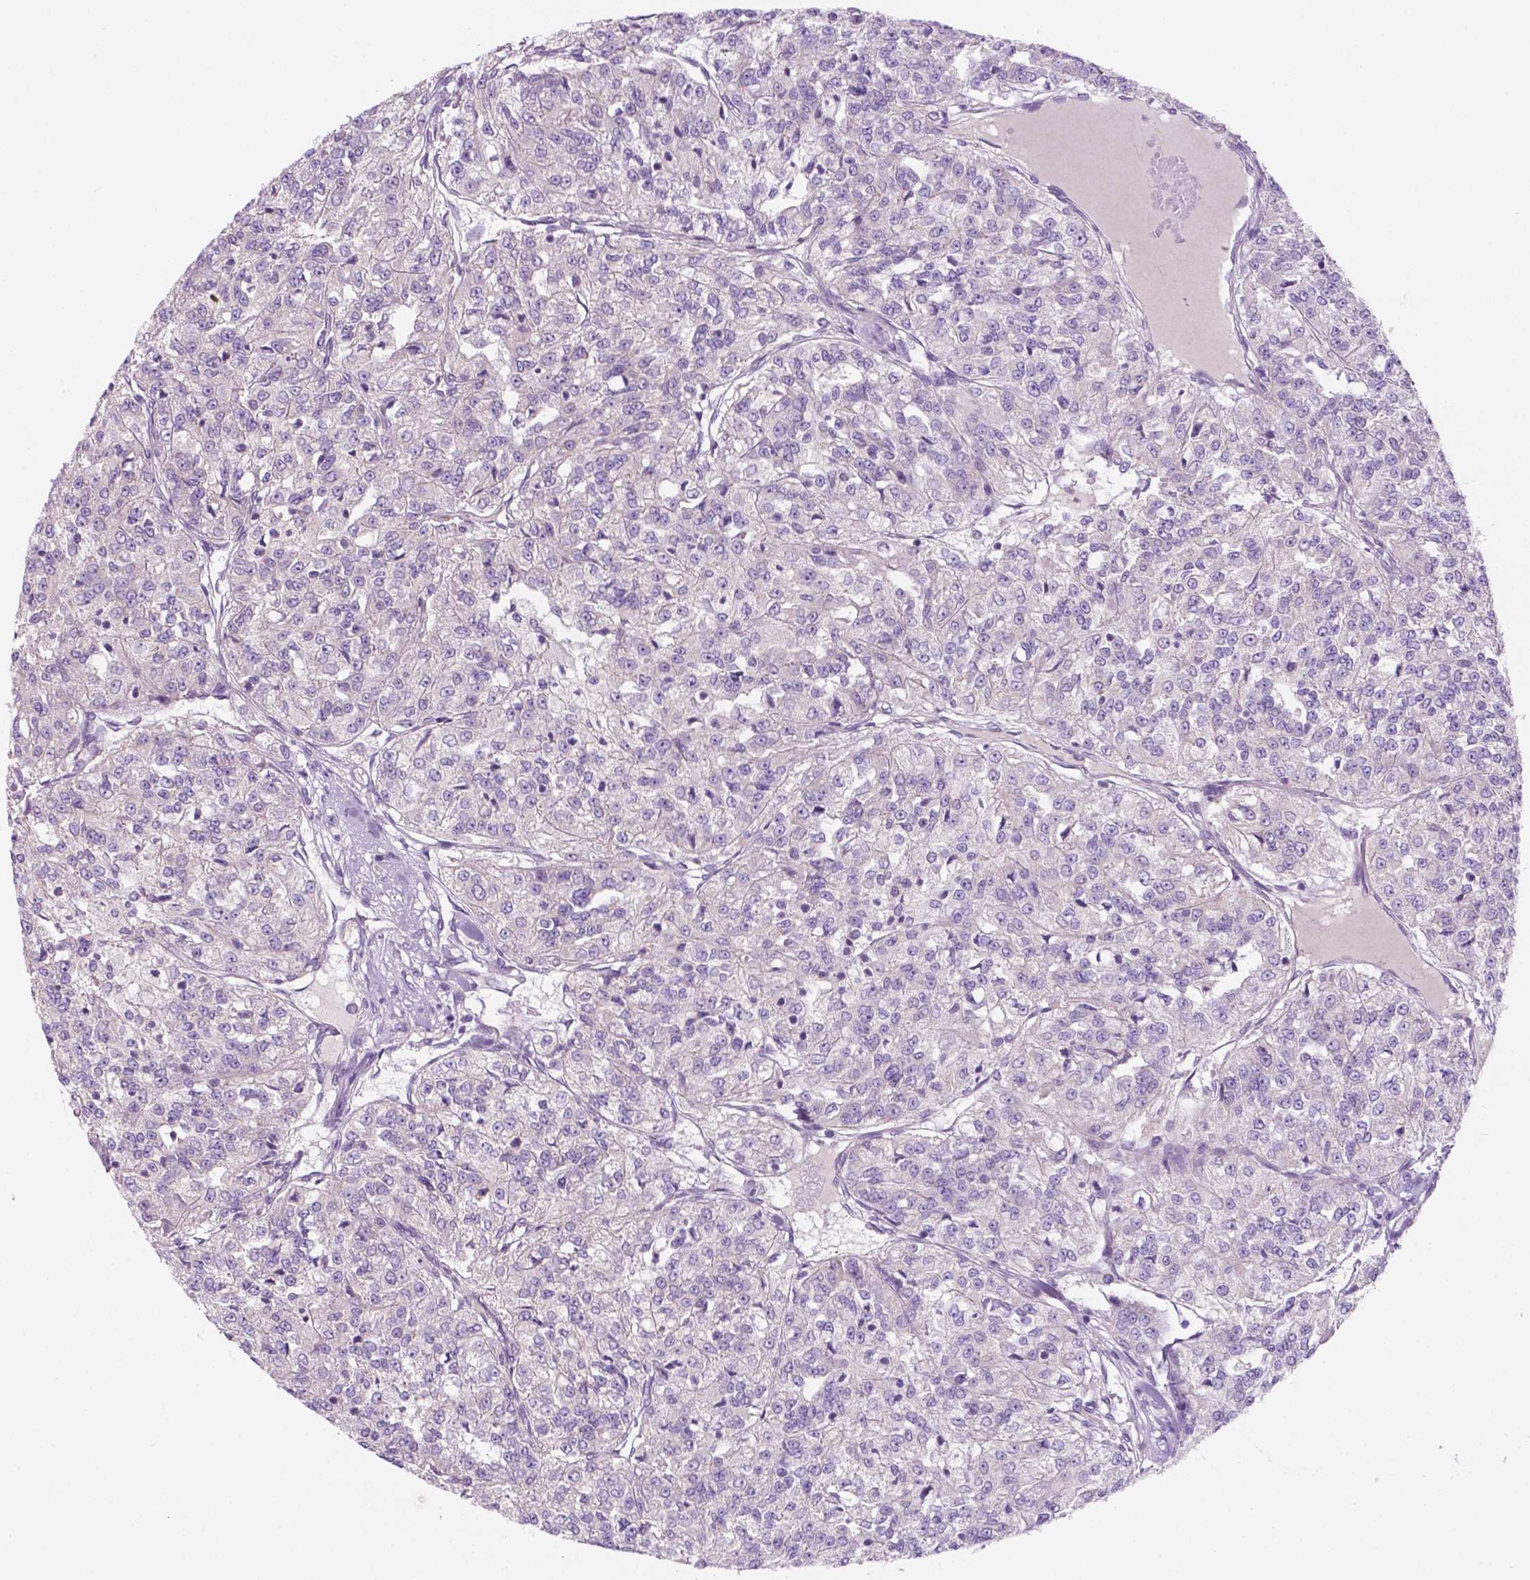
{"staining": {"intensity": "negative", "quantity": "none", "location": "none"}, "tissue": "renal cancer", "cell_type": "Tumor cells", "image_type": "cancer", "snomed": [{"axis": "morphology", "description": "Adenocarcinoma, NOS"}, {"axis": "topography", "description": "Kidney"}], "caption": "Protein analysis of renal cancer exhibits no significant positivity in tumor cells.", "gene": "FAM50B", "patient": {"sex": "female", "age": 63}}